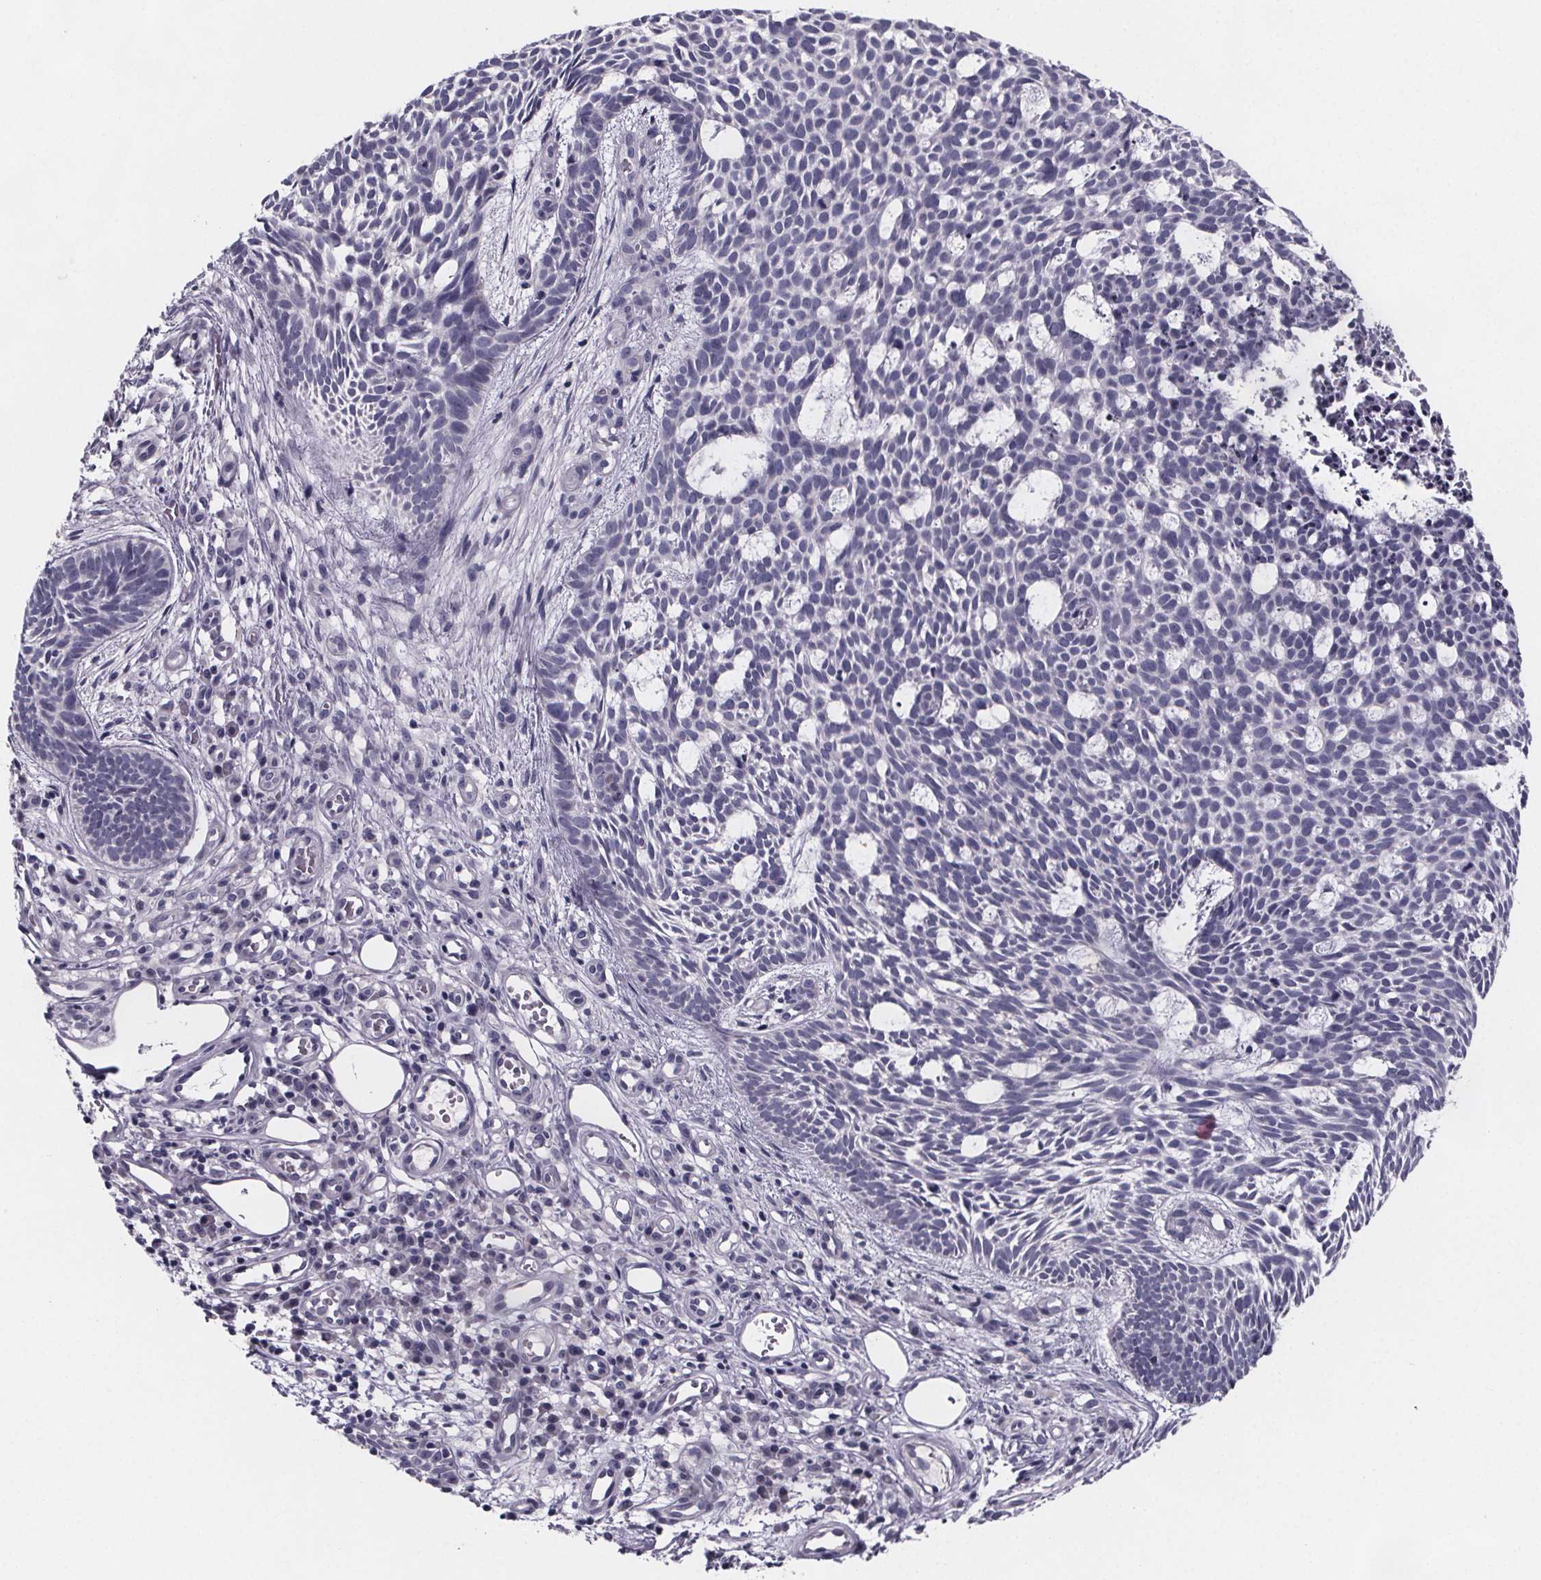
{"staining": {"intensity": "negative", "quantity": "none", "location": "none"}, "tissue": "skin cancer", "cell_type": "Tumor cells", "image_type": "cancer", "snomed": [{"axis": "morphology", "description": "Basal cell carcinoma"}, {"axis": "topography", "description": "Skin"}], "caption": "Image shows no significant protein expression in tumor cells of basal cell carcinoma (skin). (DAB immunohistochemistry with hematoxylin counter stain).", "gene": "PAH", "patient": {"sex": "male", "age": 59}}